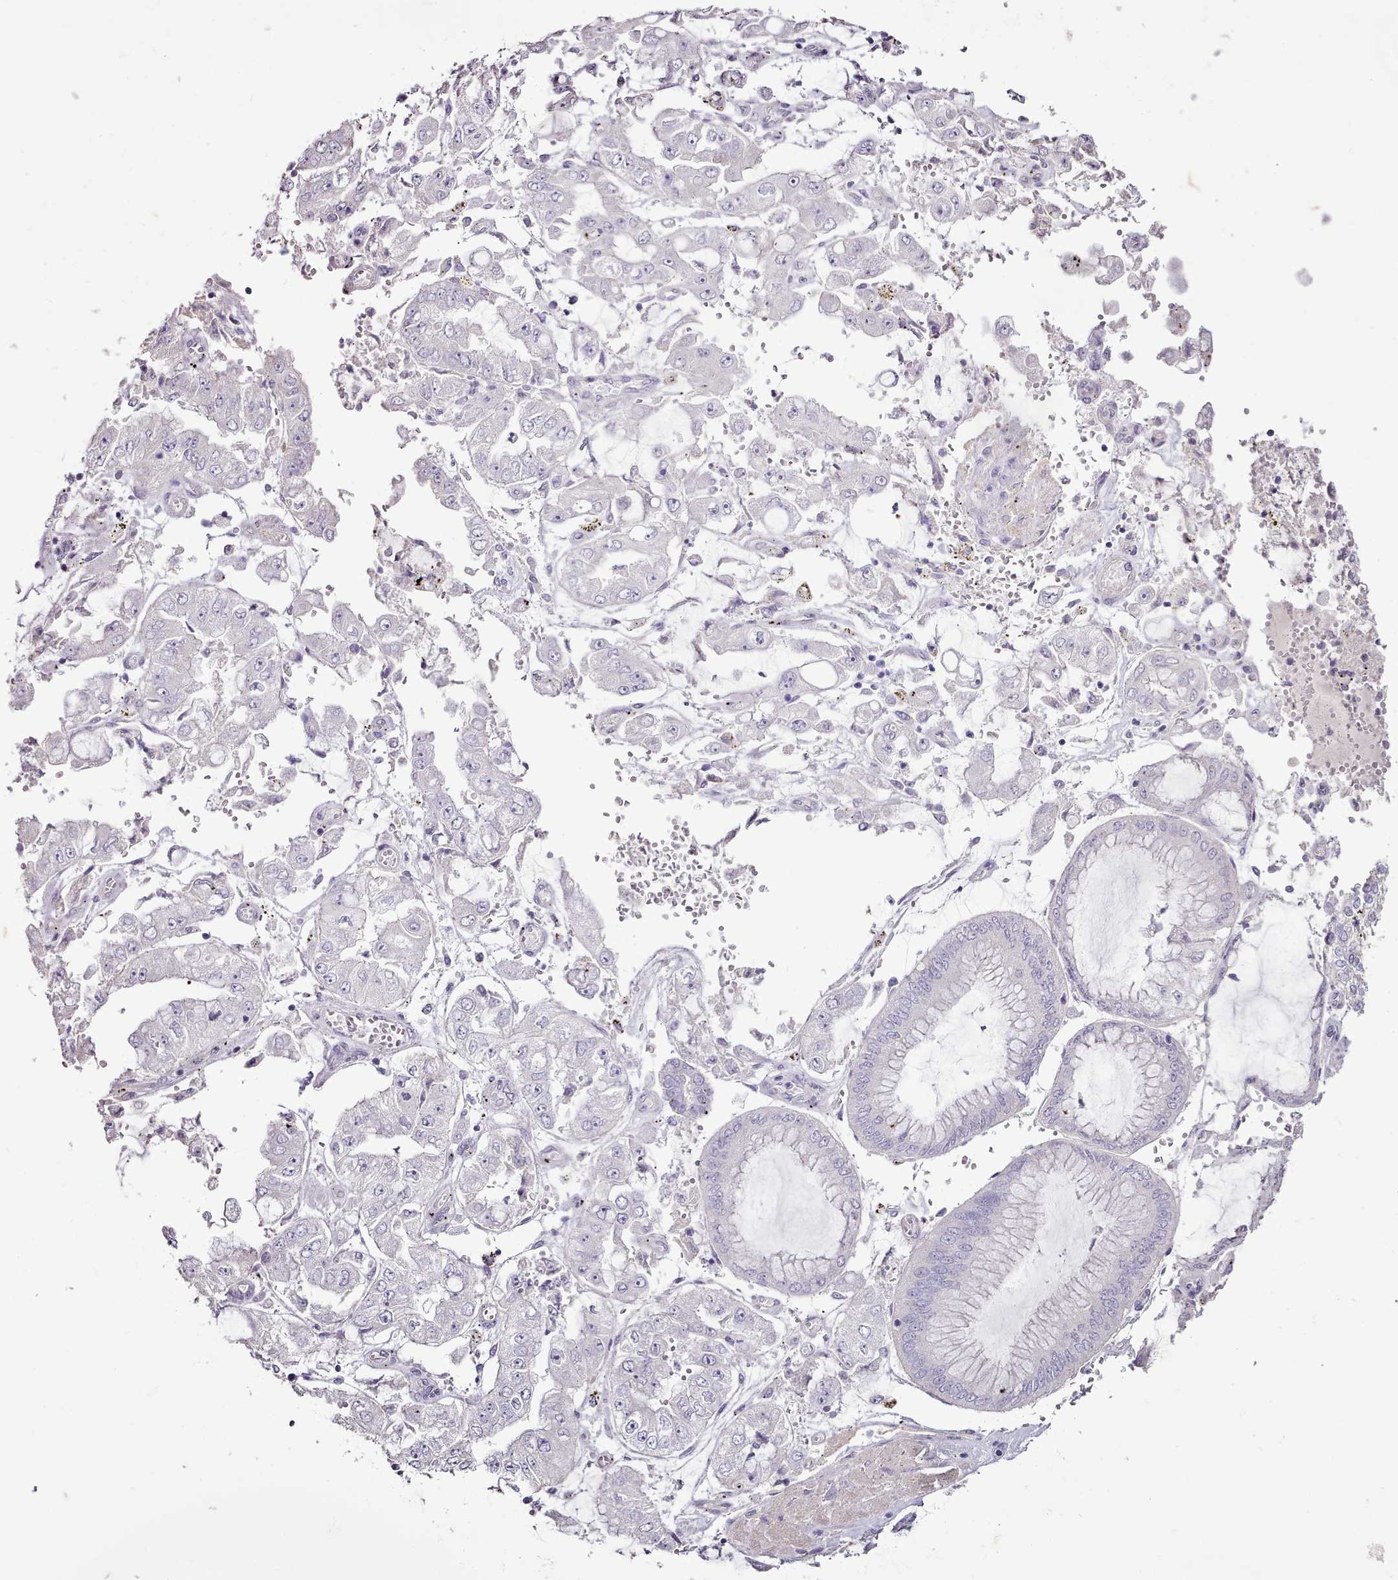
{"staining": {"intensity": "negative", "quantity": "none", "location": "none"}, "tissue": "stomach cancer", "cell_type": "Tumor cells", "image_type": "cancer", "snomed": [{"axis": "morphology", "description": "Adenocarcinoma, NOS"}, {"axis": "topography", "description": "Stomach"}], "caption": "Tumor cells show no significant protein expression in stomach cancer (adenocarcinoma).", "gene": "BLOC1S2", "patient": {"sex": "male", "age": 76}}